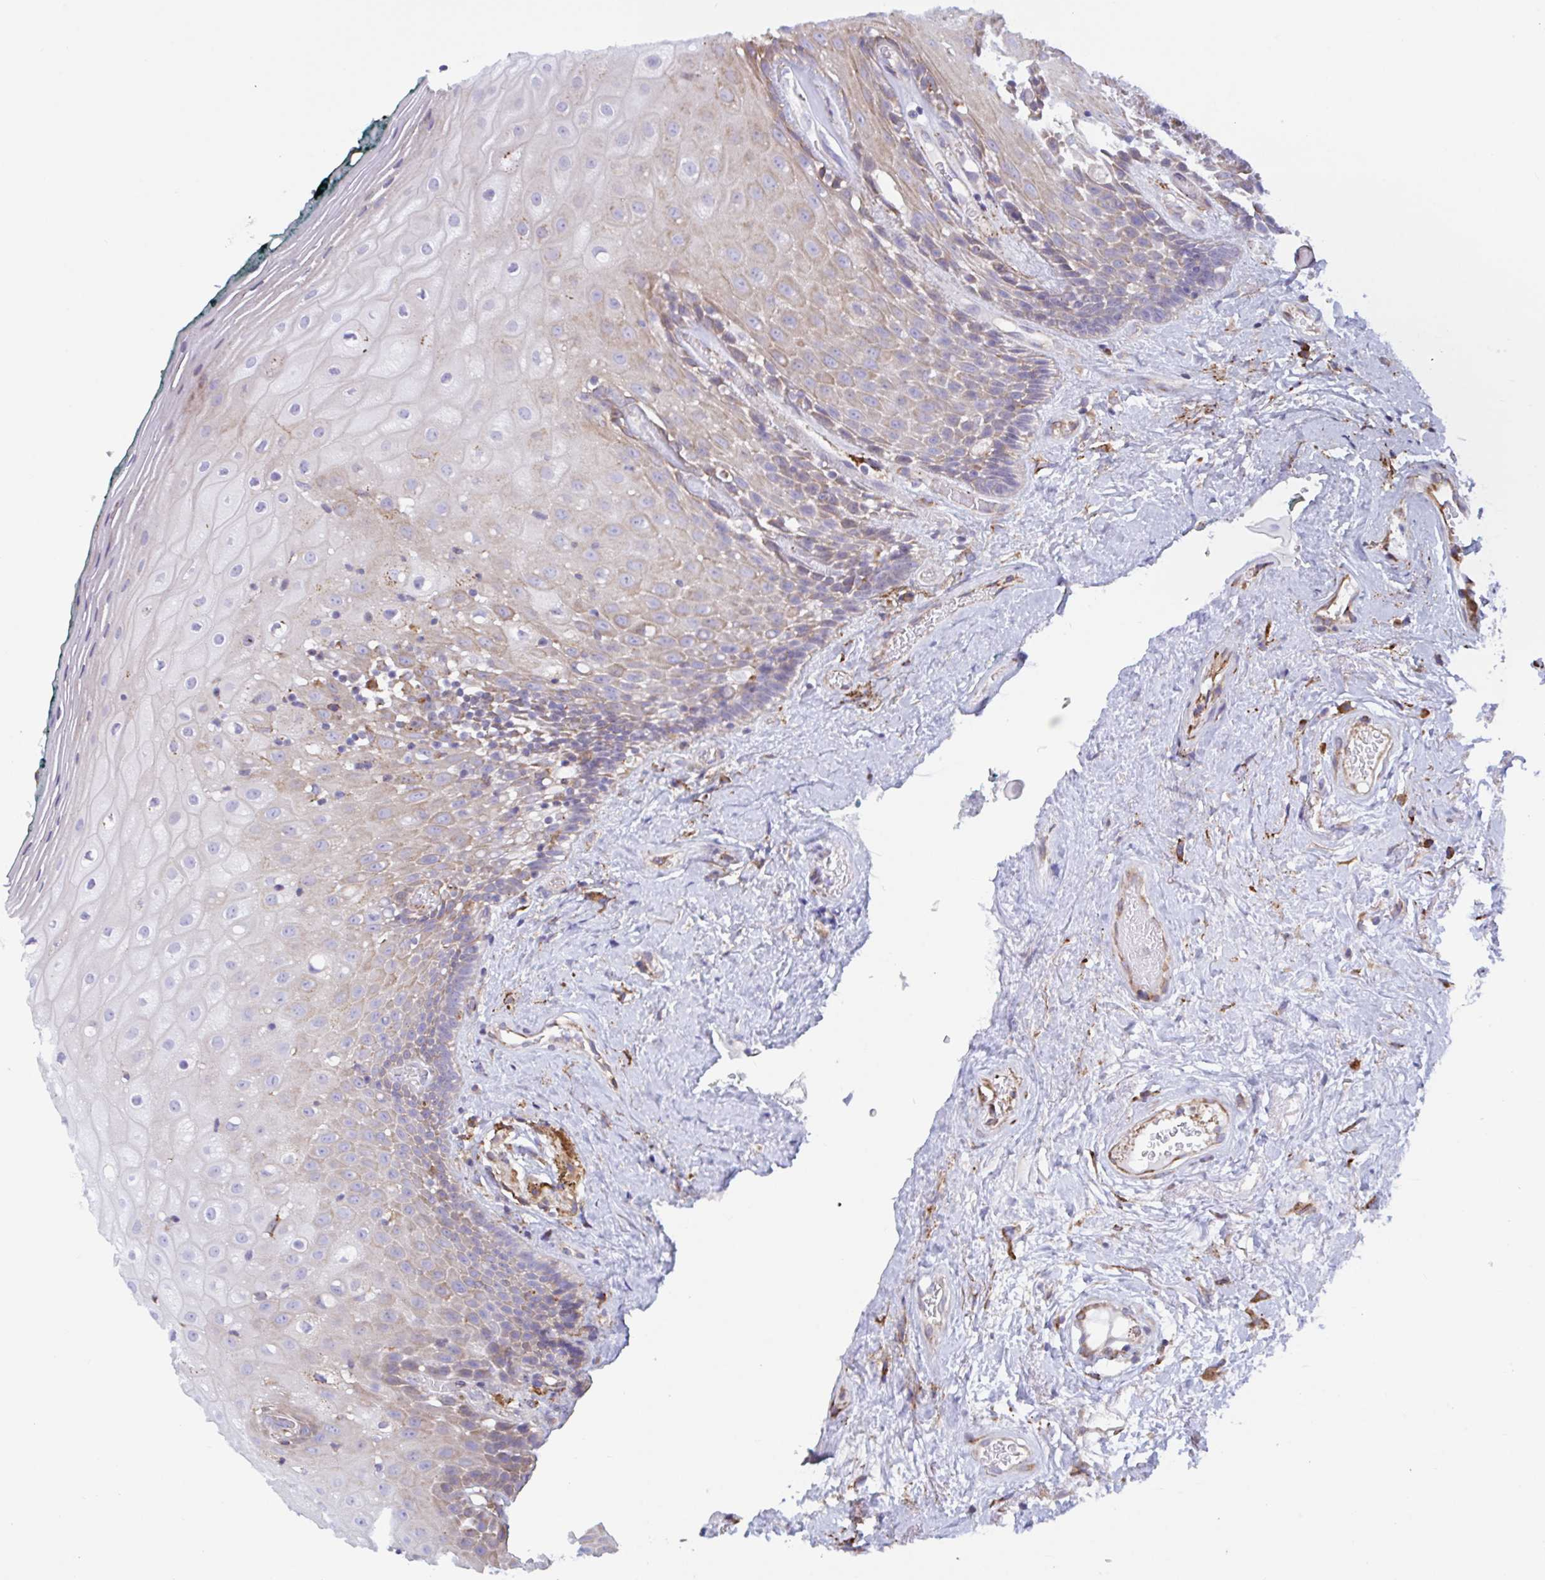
{"staining": {"intensity": "moderate", "quantity": "25%-75%", "location": "cytoplasmic/membranous"}, "tissue": "oral mucosa", "cell_type": "Squamous epithelial cells", "image_type": "normal", "snomed": [{"axis": "morphology", "description": "Normal tissue, NOS"}, {"axis": "morphology", "description": "Squamous cell carcinoma, NOS"}, {"axis": "topography", "description": "Oral tissue"}, {"axis": "topography", "description": "Head-Neck"}], "caption": "The immunohistochemical stain highlights moderate cytoplasmic/membranous expression in squamous epithelial cells of unremarkable oral mucosa. (DAB (3,3'-diaminobenzidine) = brown stain, brightfield microscopy at high magnification).", "gene": "PEAK3", "patient": {"sex": "male", "age": 64}}